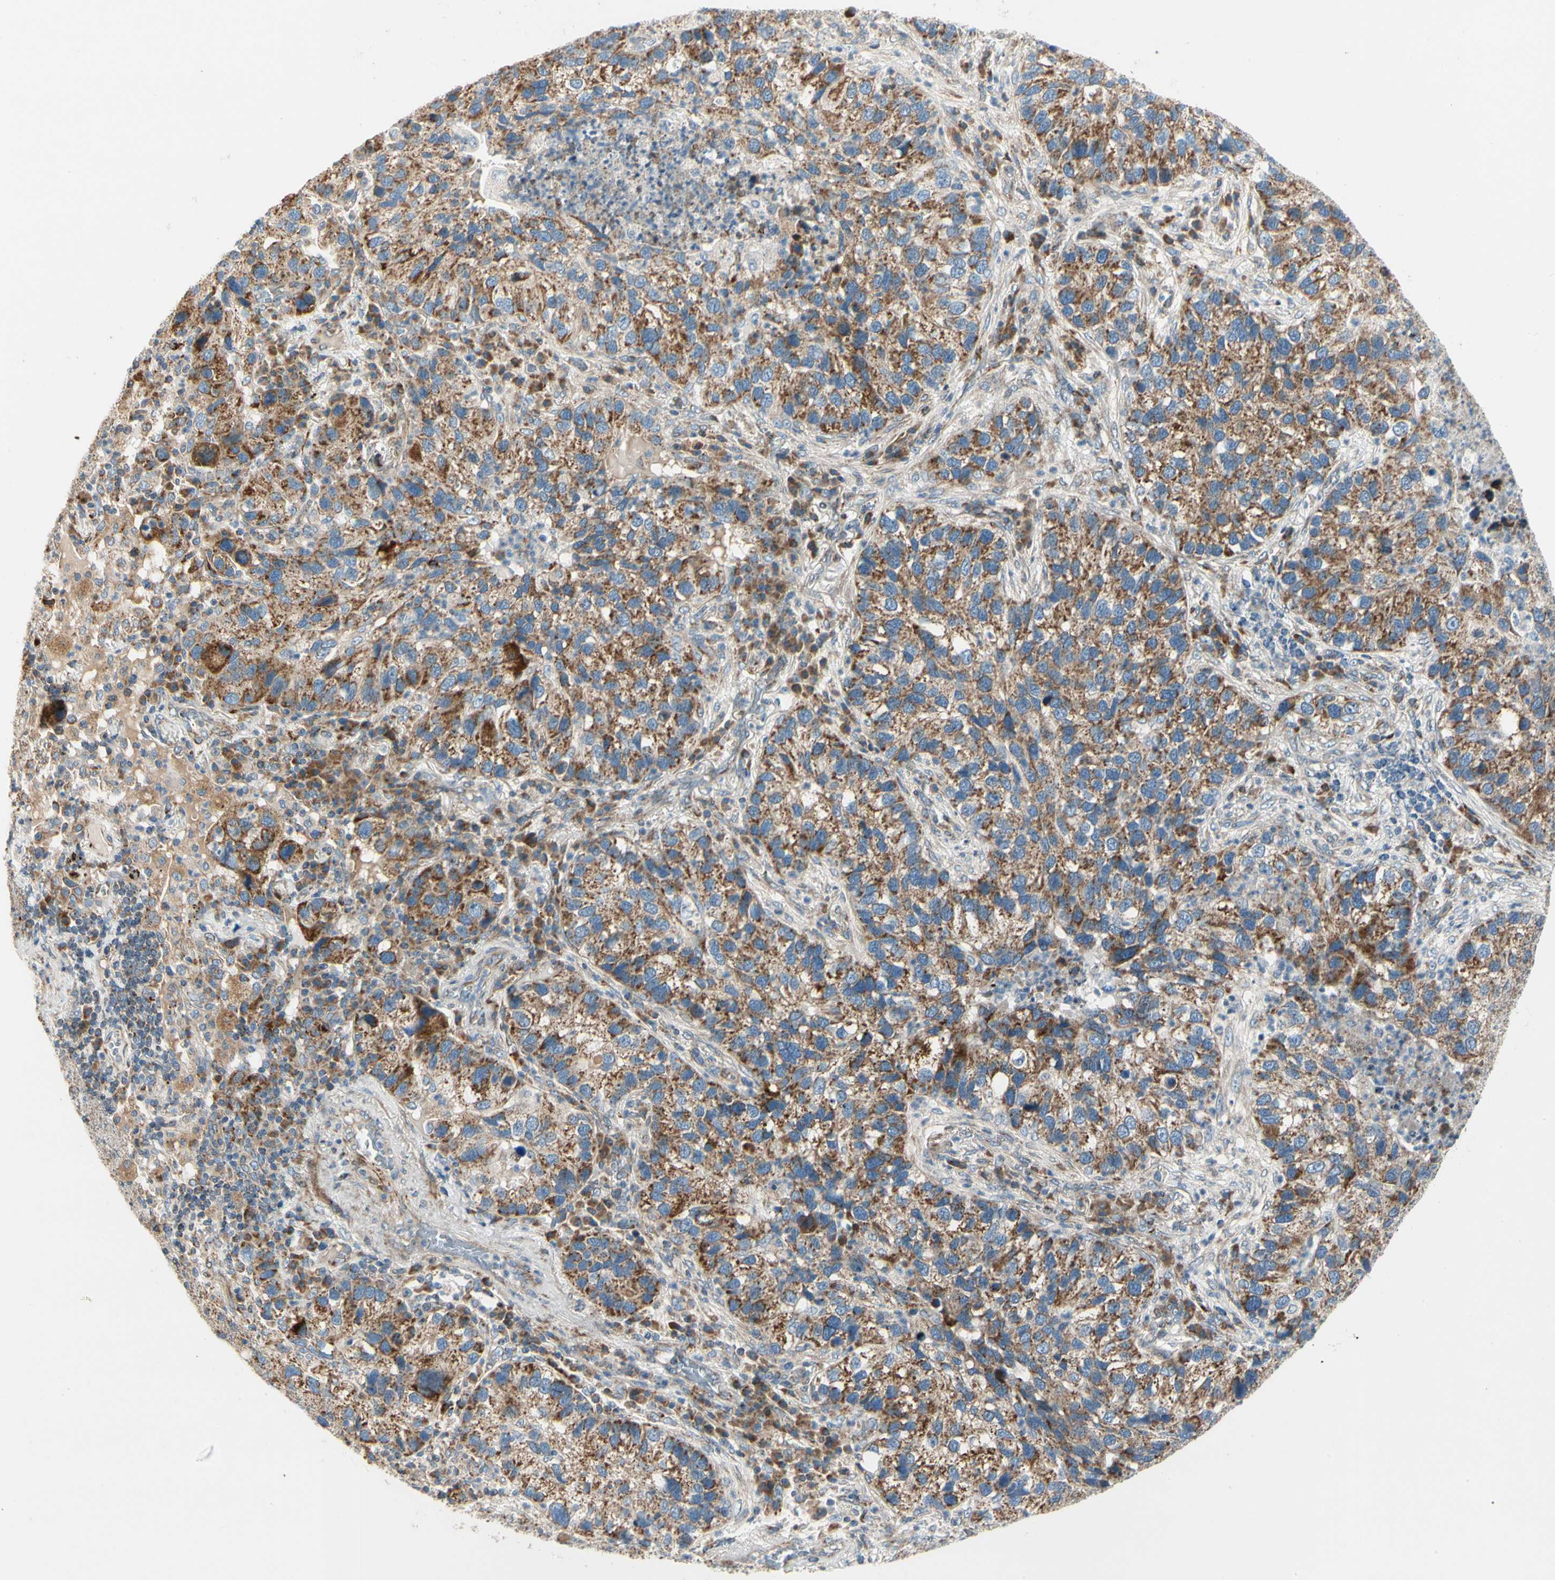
{"staining": {"intensity": "moderate", "quantity": ">75%", "location": "cytoplasmic/membranous"}, "tissue": "lung cancer", "cell_type": "Tumor cells", "image_type": "cancer", "snomed": [{"axis": "morphology", "description": "Normal tissue, NOS"}, {"axis": "morphology", "description": "Adenocarcinoma, NOS"}, {"axis": "topography", "description": "Bronchus"}, {"axis": "topography", "description": "Lung"}], "caption": "Lung cancer (adenocarcinoma) stained for a protein (brown) displays moderate cytoplasmic/membranous positive expression in approximately >75% of tumor cells.", "gene": "MRPL9", "patient": {"sex": "male", "age": 54}}